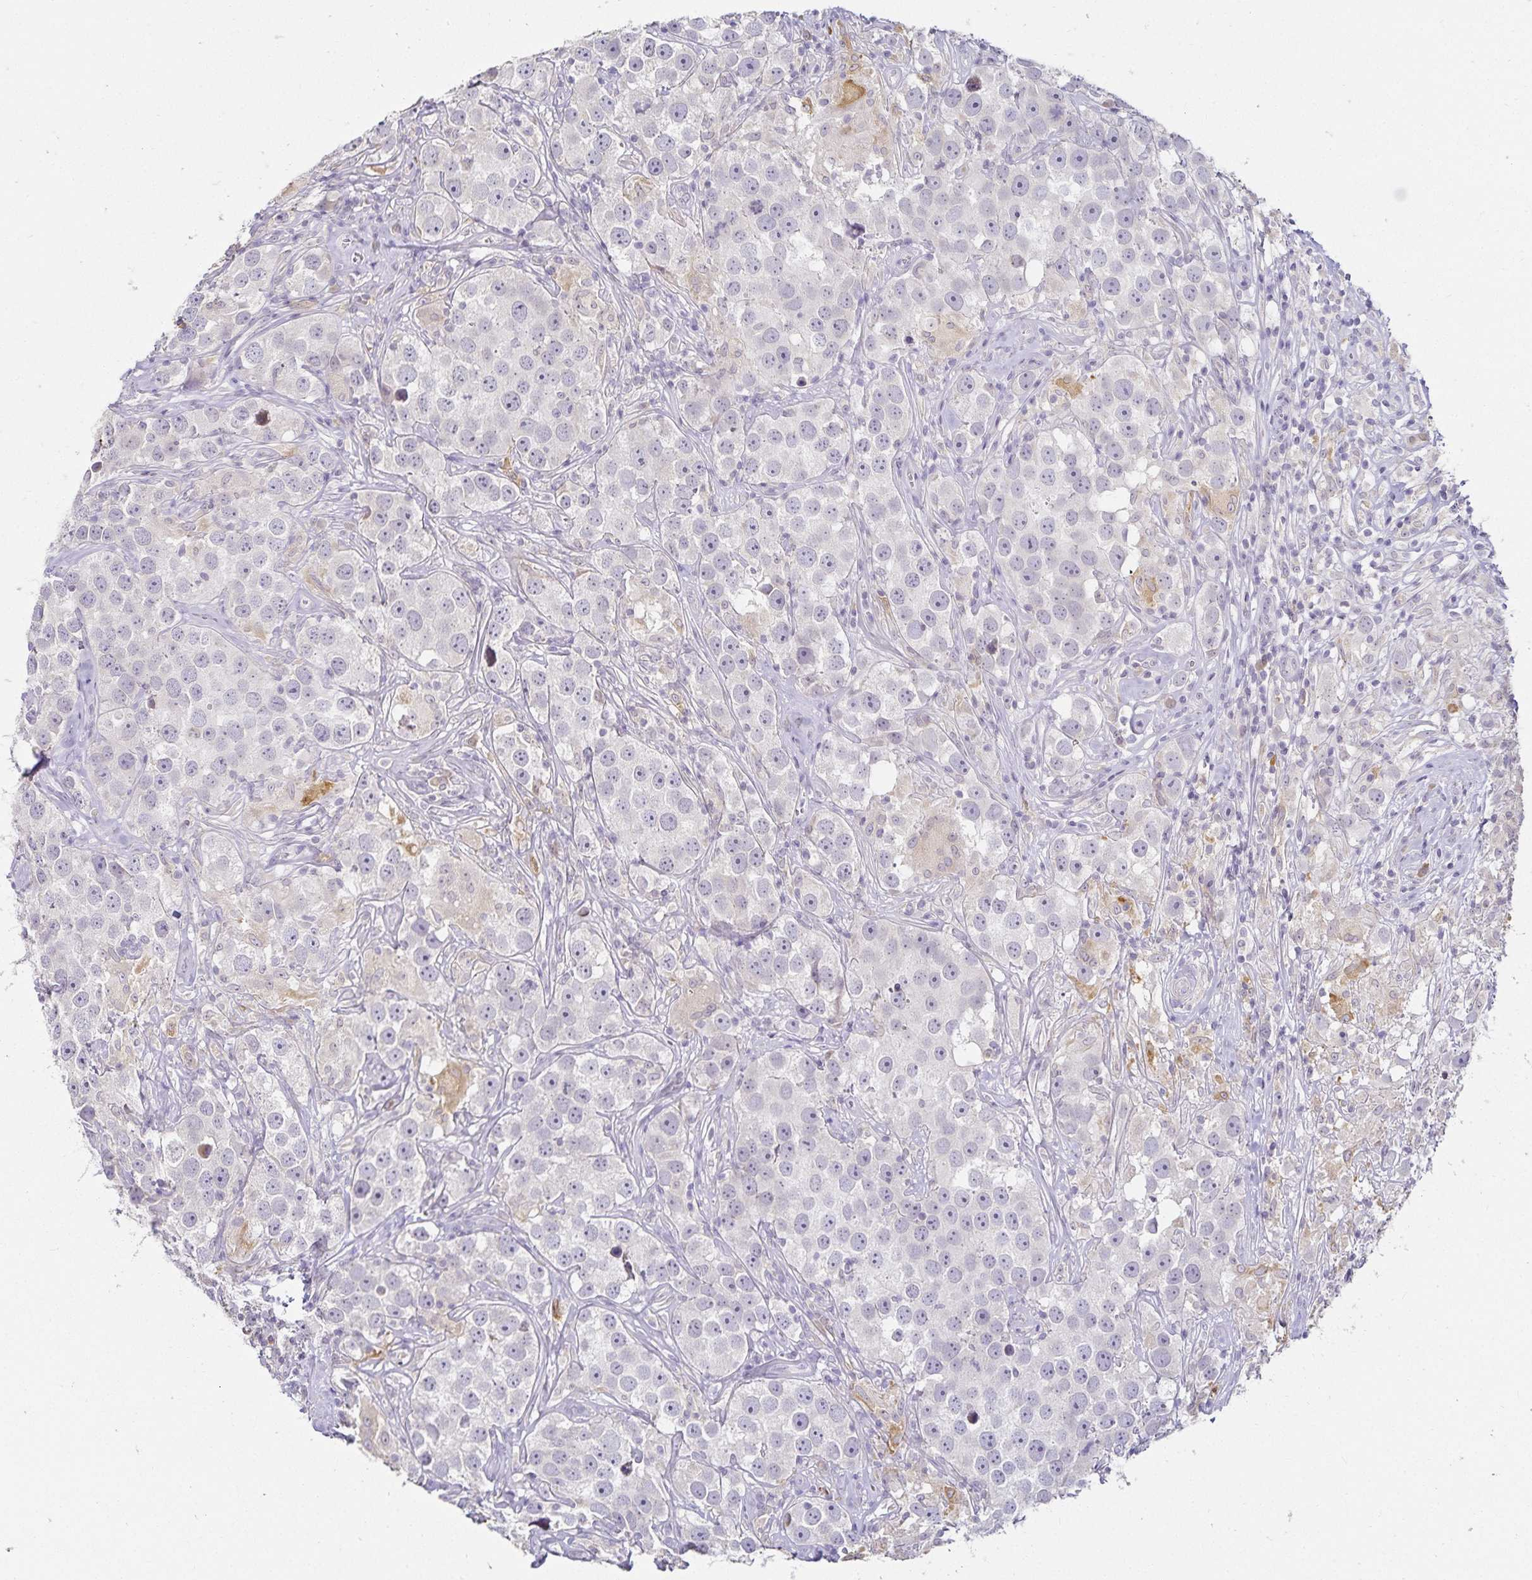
{"staining": {"intensity": "negative", "quantity": "none", "location": "none"}, "tissue": "testis cancer", "cell_type": "Tumor cells", "image_type": "cancer", "snomed": [{"axis": "morphology", "description": "Seminoma, NOS"}, {"axis": "topography", "description": "Testis"}], "caption": "A micrograph of testis seminoma stained for a protein shows no brown staining in tumor cells.", "gene": "GP2", "patient": {"sex": "male", "age": 49}}